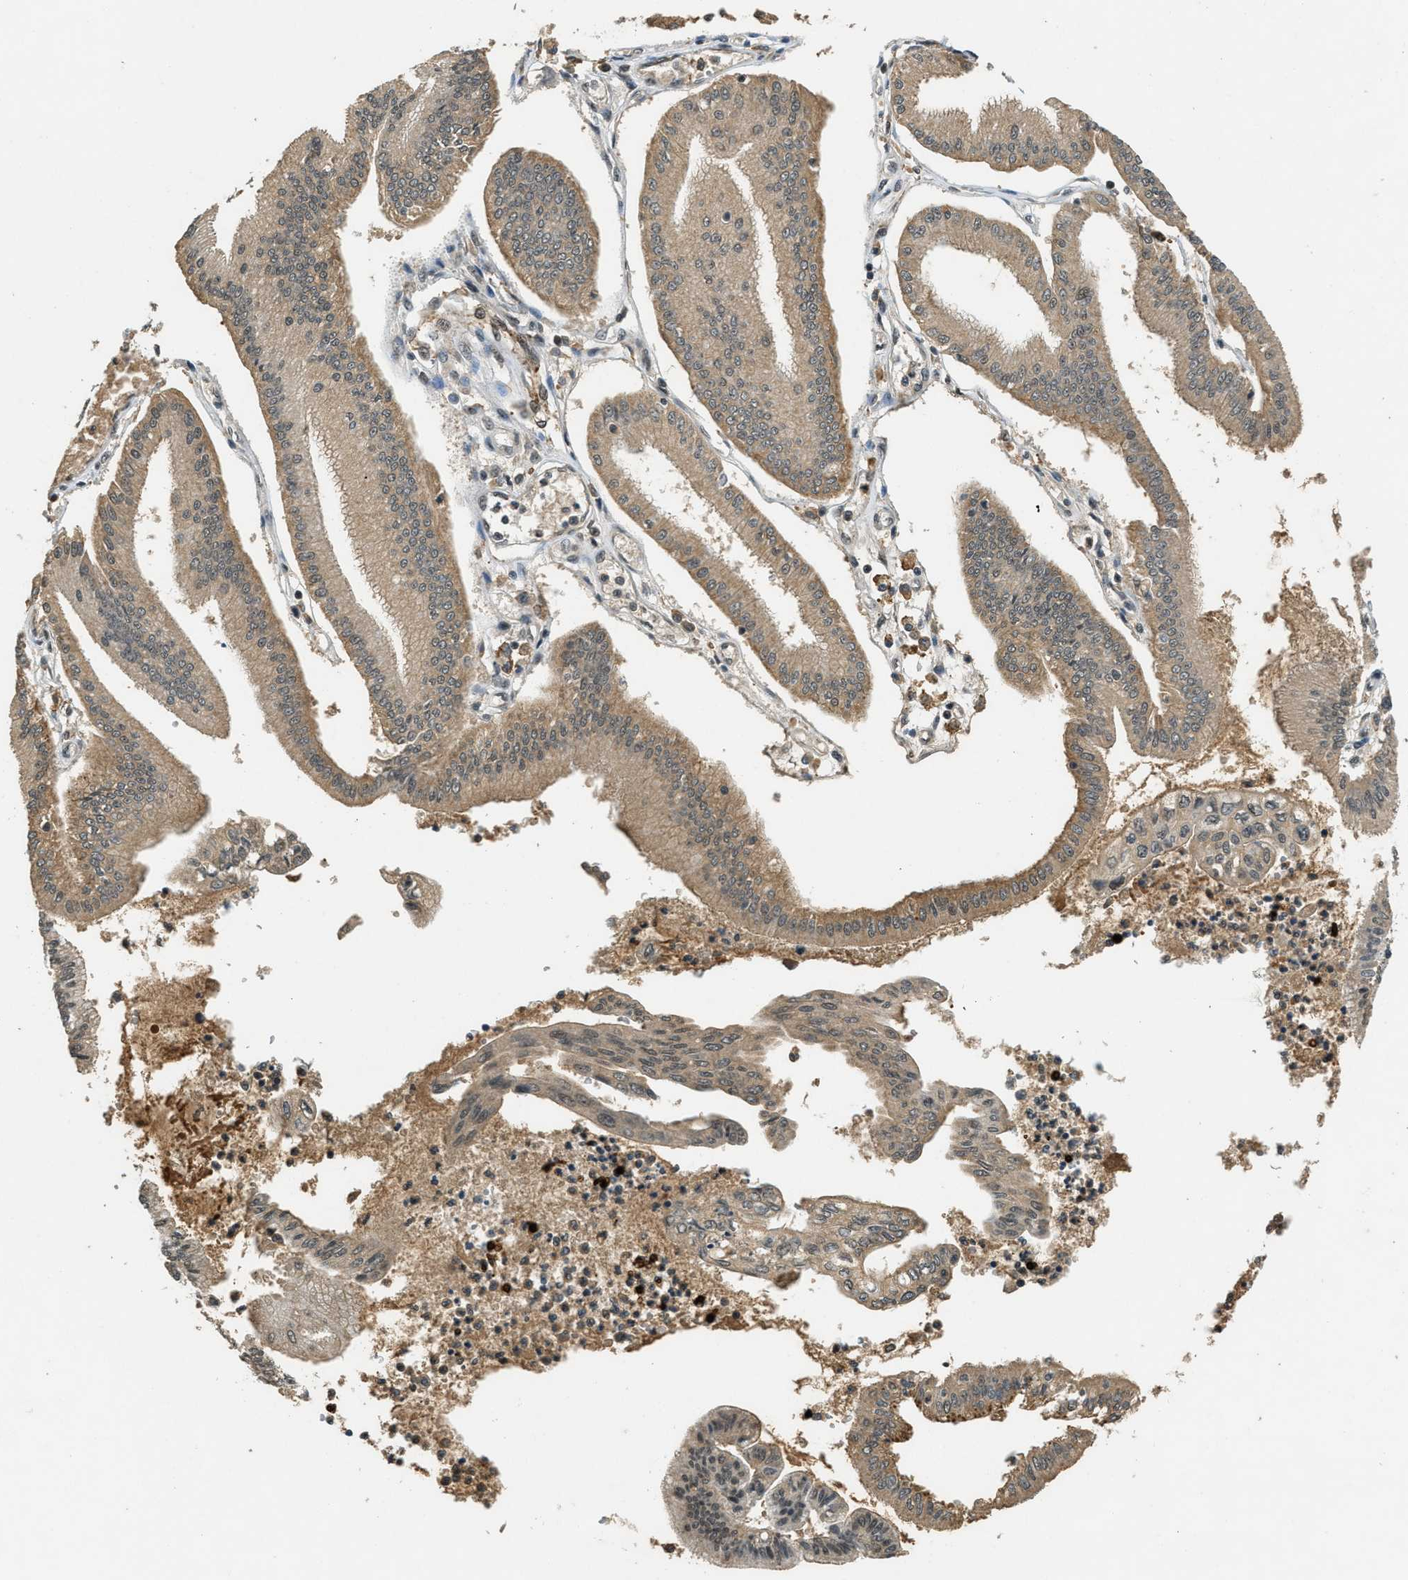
{"staining": {"intensity": "moderate", "quantity": ">75%", "location": "cytoplasmic/membranous"}, "tissue": "pancreatic cancer", "cell_type": "Tumor cells", "image_type": "cancer", "snomed": [{"axis": "morphology", "description": "Adenocarcinoma, NOS"}, {"axis": "topography", "description": "Pancreas"}], "caption": "Pancreatic cancer (adenocarcinoma) stained for a protein (brown) demonstrates moderate cytoplasmic/membranous positive staining in about >75% of tumor cells.", "gene": "ZNF148", "patient": {"sex": "male", "age": 56}}